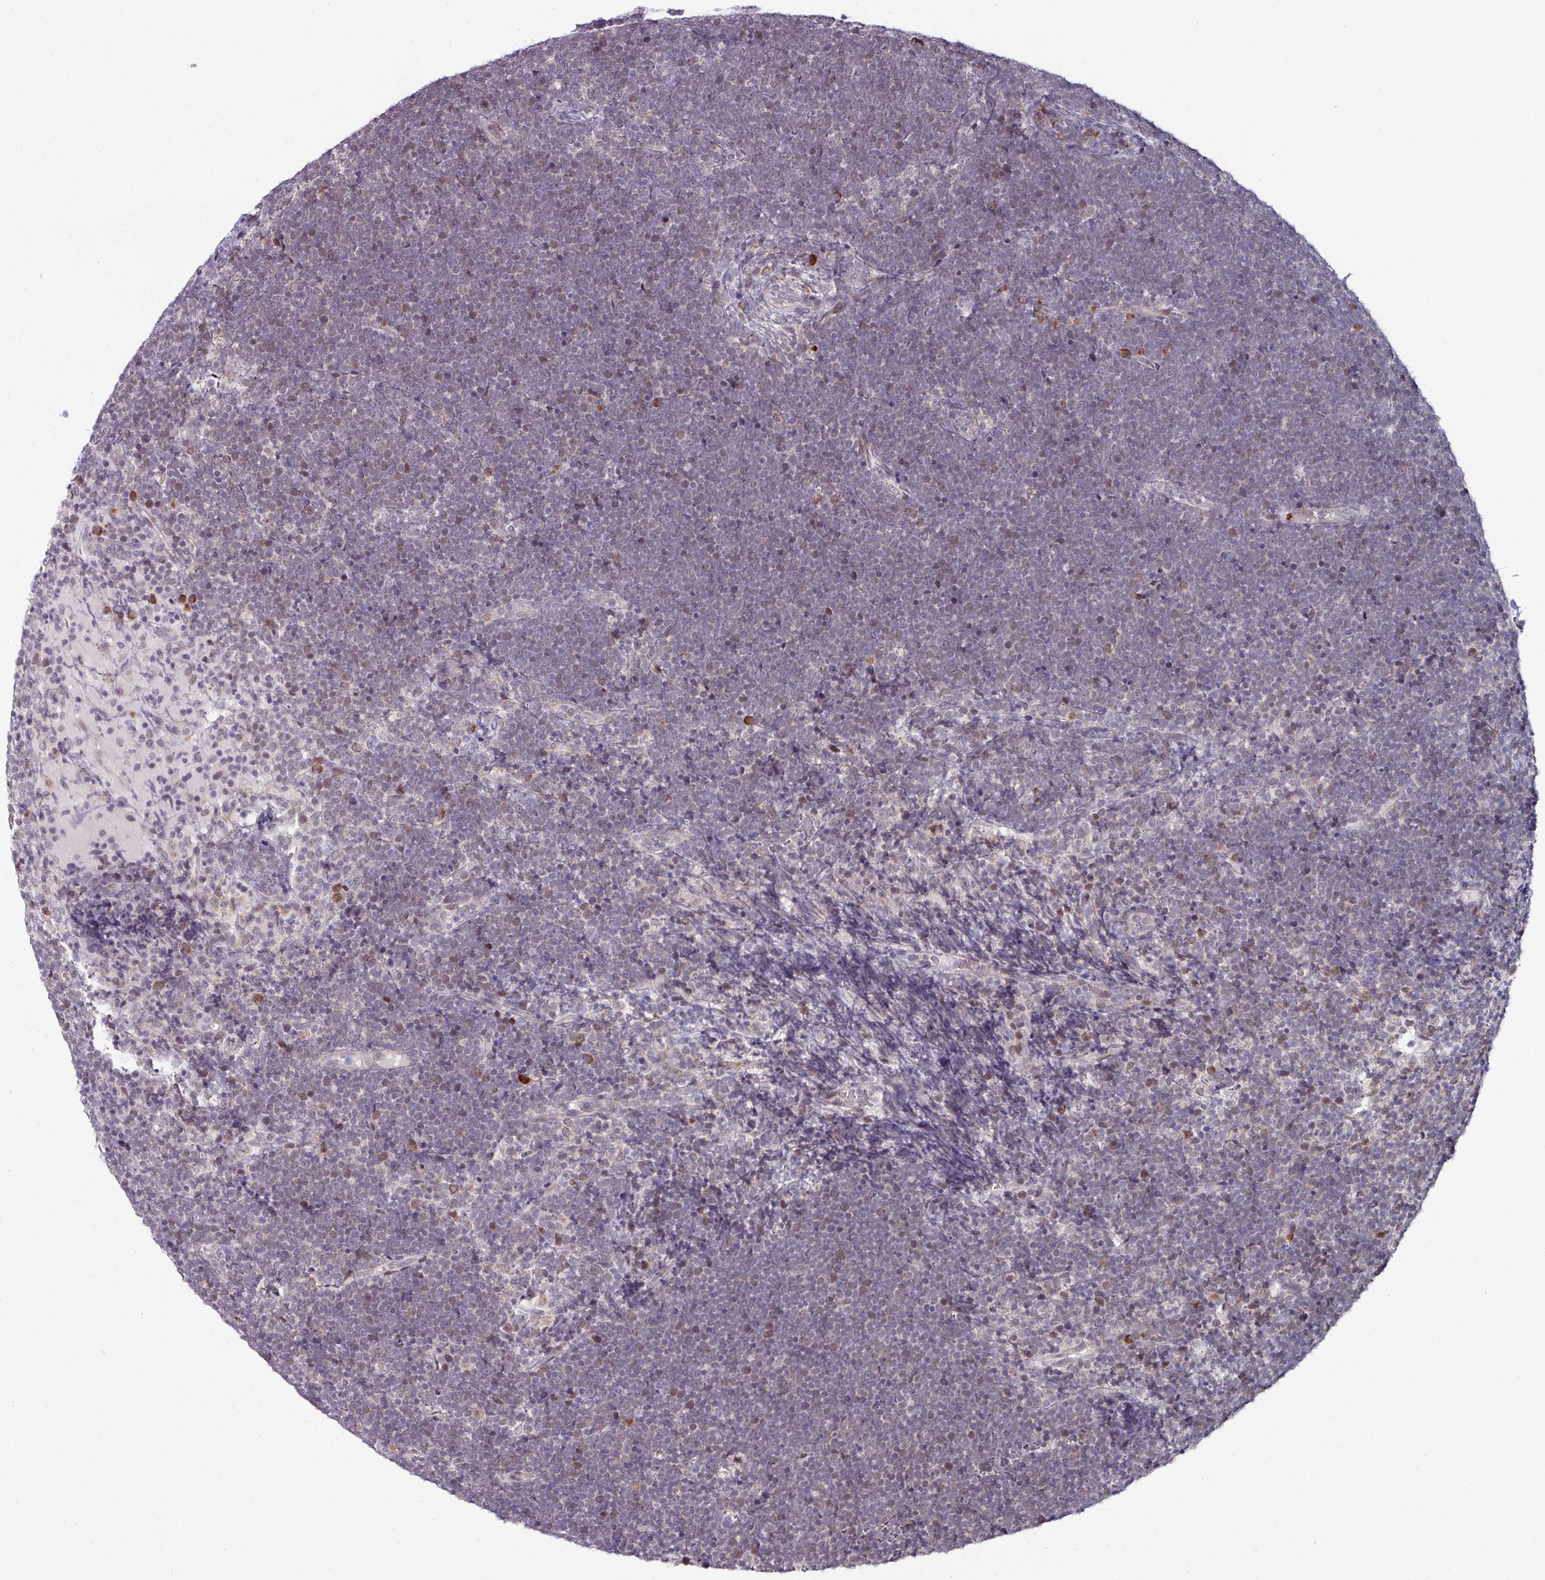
{"staining": {"intensity": "negative", "quantity": "none", "location": "none"}, "tissue": "lymphoma", "cell_type": "Tumor cells", "image_type": "cancer", "snomed": [{"axis": "morphology", "description": "Malignant lymphoma, non-Hodgkin's type, High grade"}, {"axis": "topography", "description": "Lymph node"}], "caption": "Immunohistochemical staining of human lymphoma displays no significant positivity in tumor cells.", "gene": "APOLD1", "patient": {"sex": "male", "age": 13}}